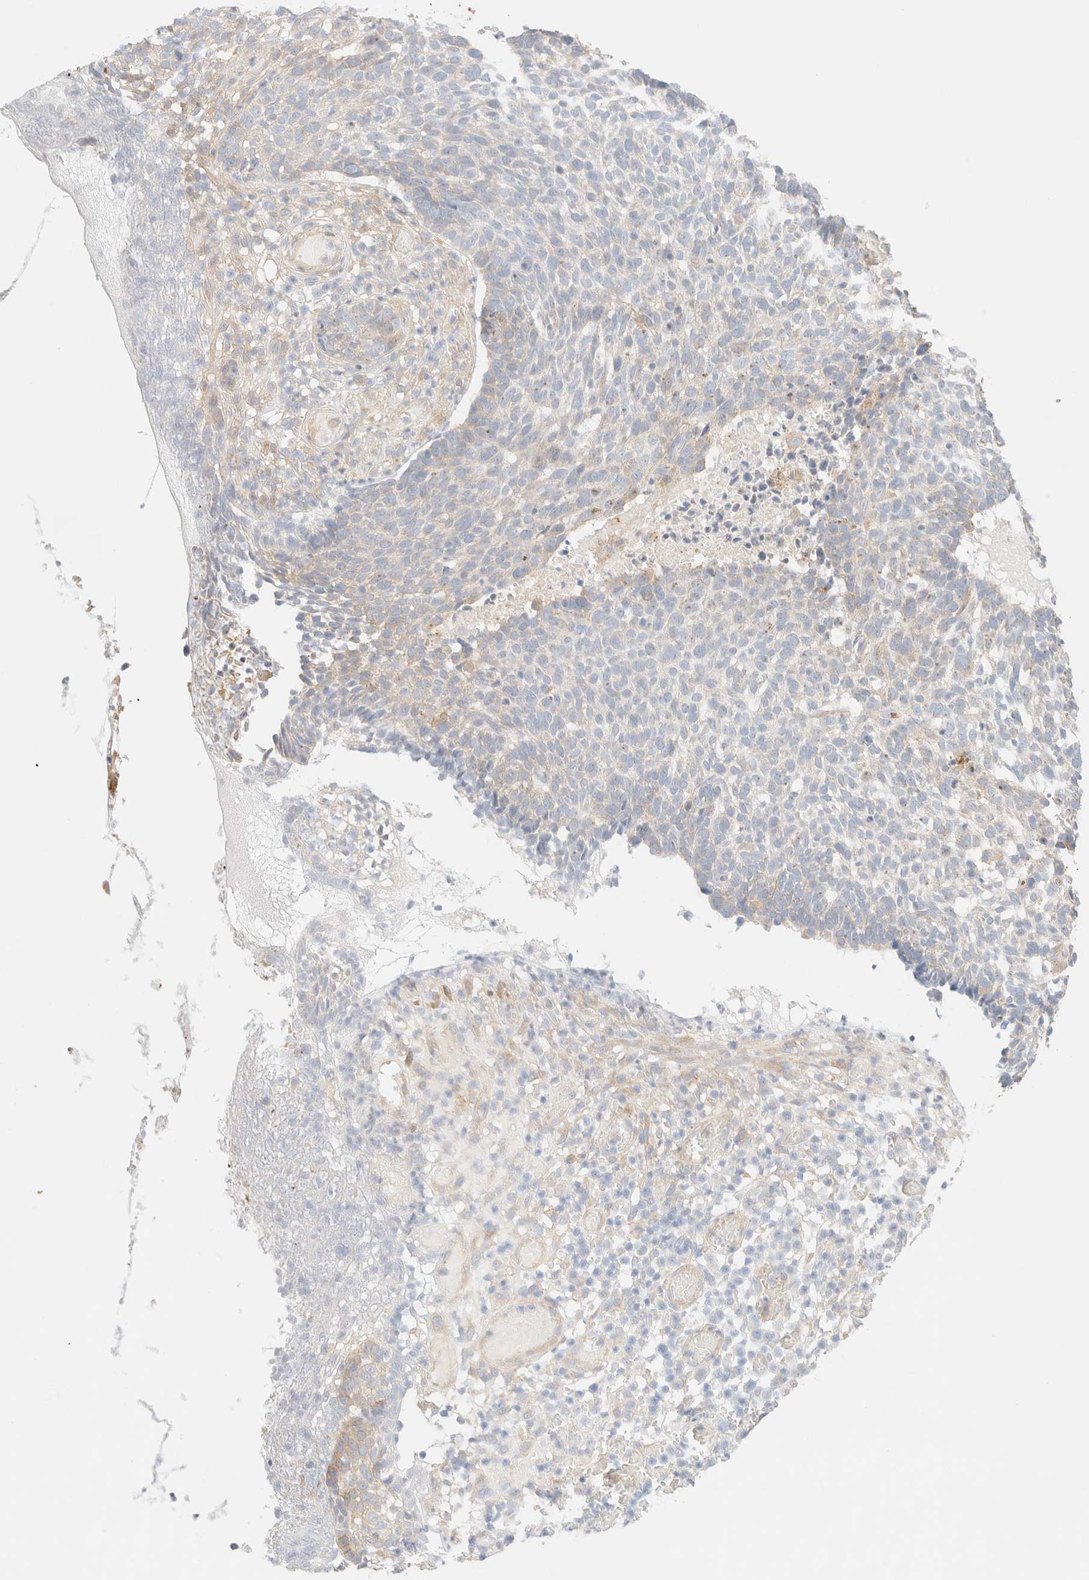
{"staining": {"intensity": "negative", "quantity": "none", "location": "none"}, "tissue": "skin cancer", "cell_type": "Tumor cells", "image_type": "cancer", "snomed": [{"axis": "morphology", "description": "Basal cell carcinoma"}, {"axis": "topography", "description": "Skin"}], "caption": "Tumor cells are negative for protein expression in human basal cell carcinoma (skin). Nuclei are stained in blue.", "gene": "NIBAN2", "patient": {"sex": "male", "age": 85}}